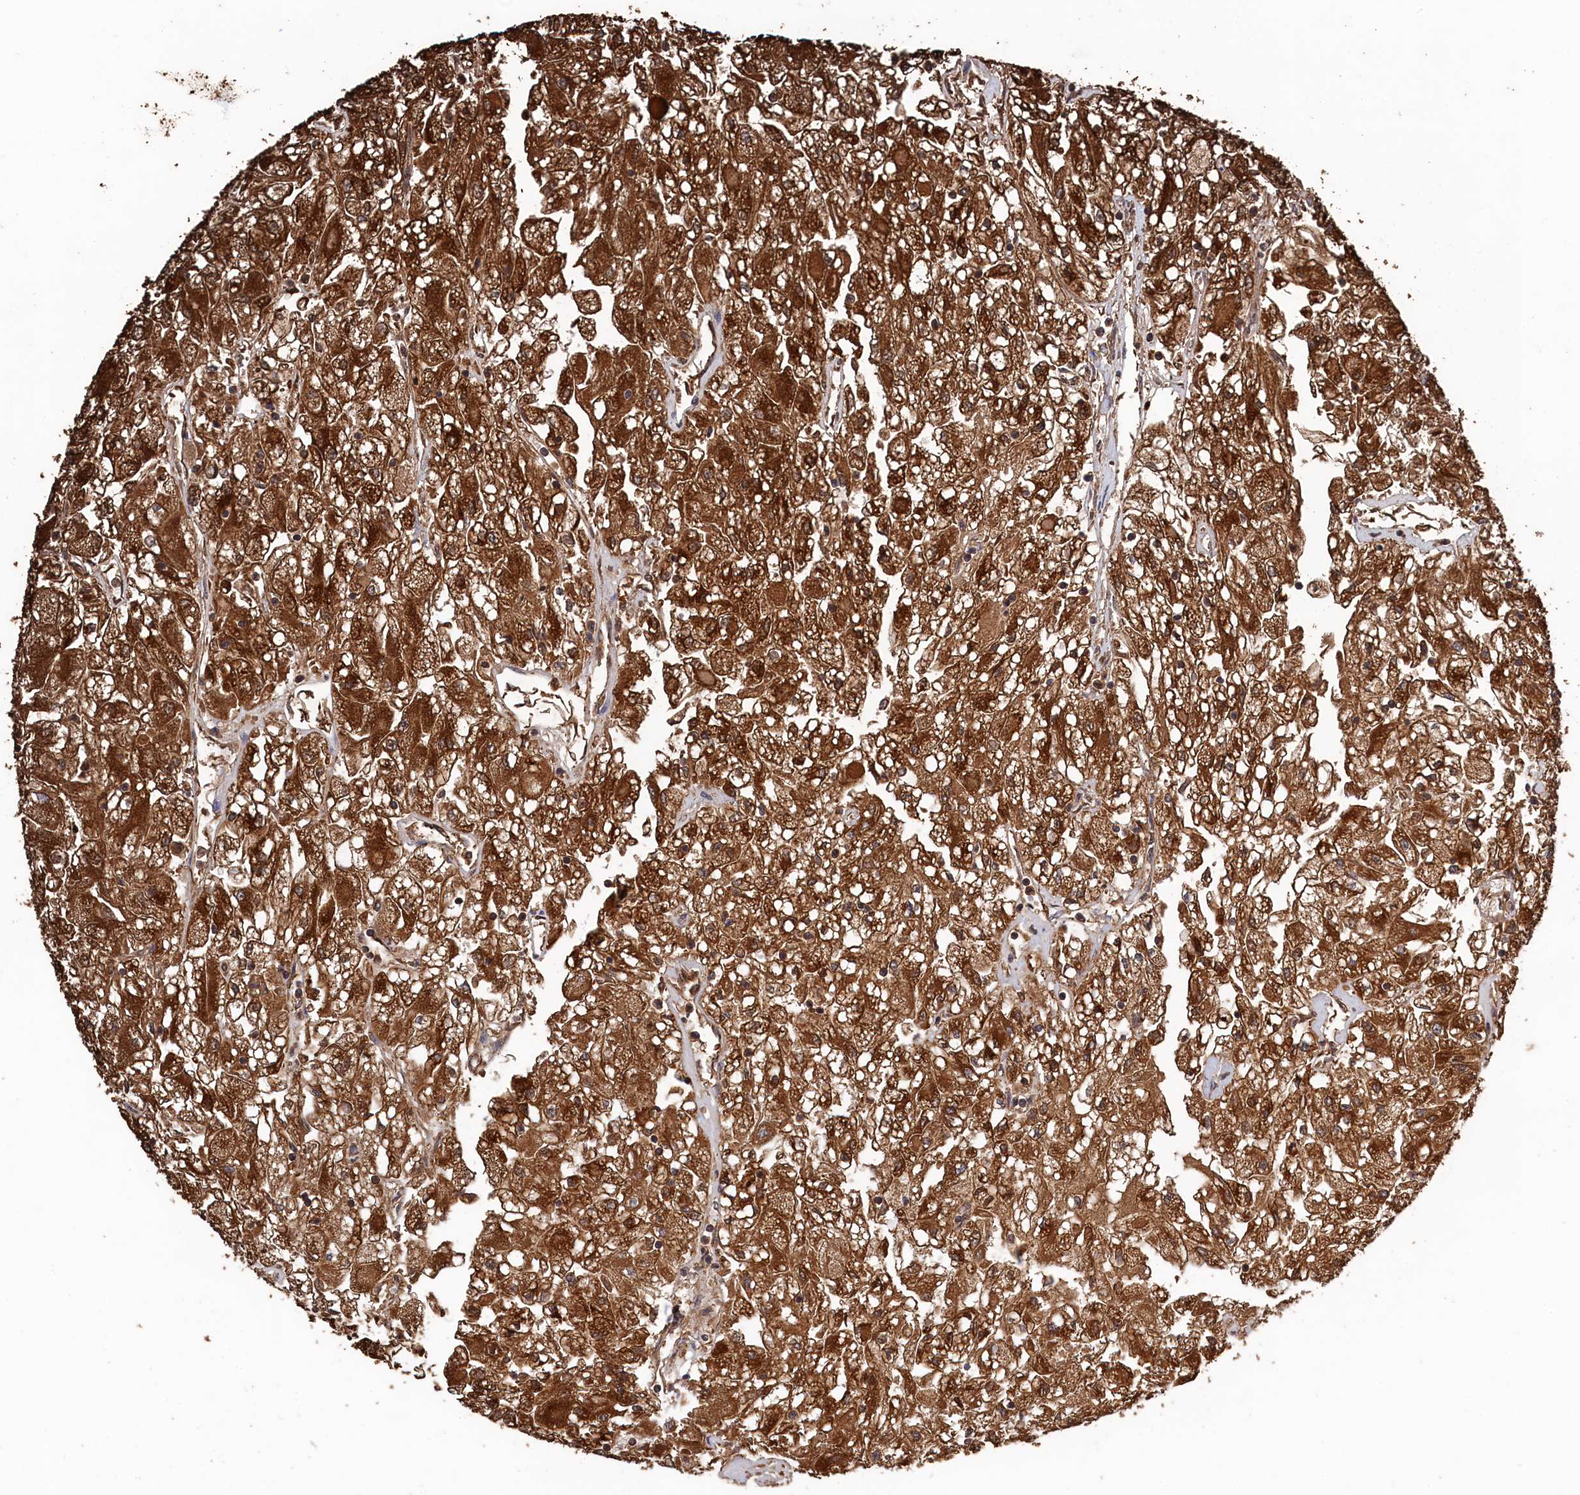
{"staining": {"intensity": "strong", "quantity": ">75%", "location": "cytoplasmic/membranous"}, "tissue": "renal cancer", "cell_type": "Tumor cells", "image_type": "cancer", "snomed": [{"axis": "morphology", "description": "Adenocarcinoma, NOS"}, {"axis": "topography", "description": "Kidney"}], "caption": "Human renal adenocarcinoma stained for a protein (brown) displays strong cytoplasmic/membranous positive positivity in about >75% of tumor cells.", "gene": "SNX33", "patient": {"sex": "male", "age": 80}}